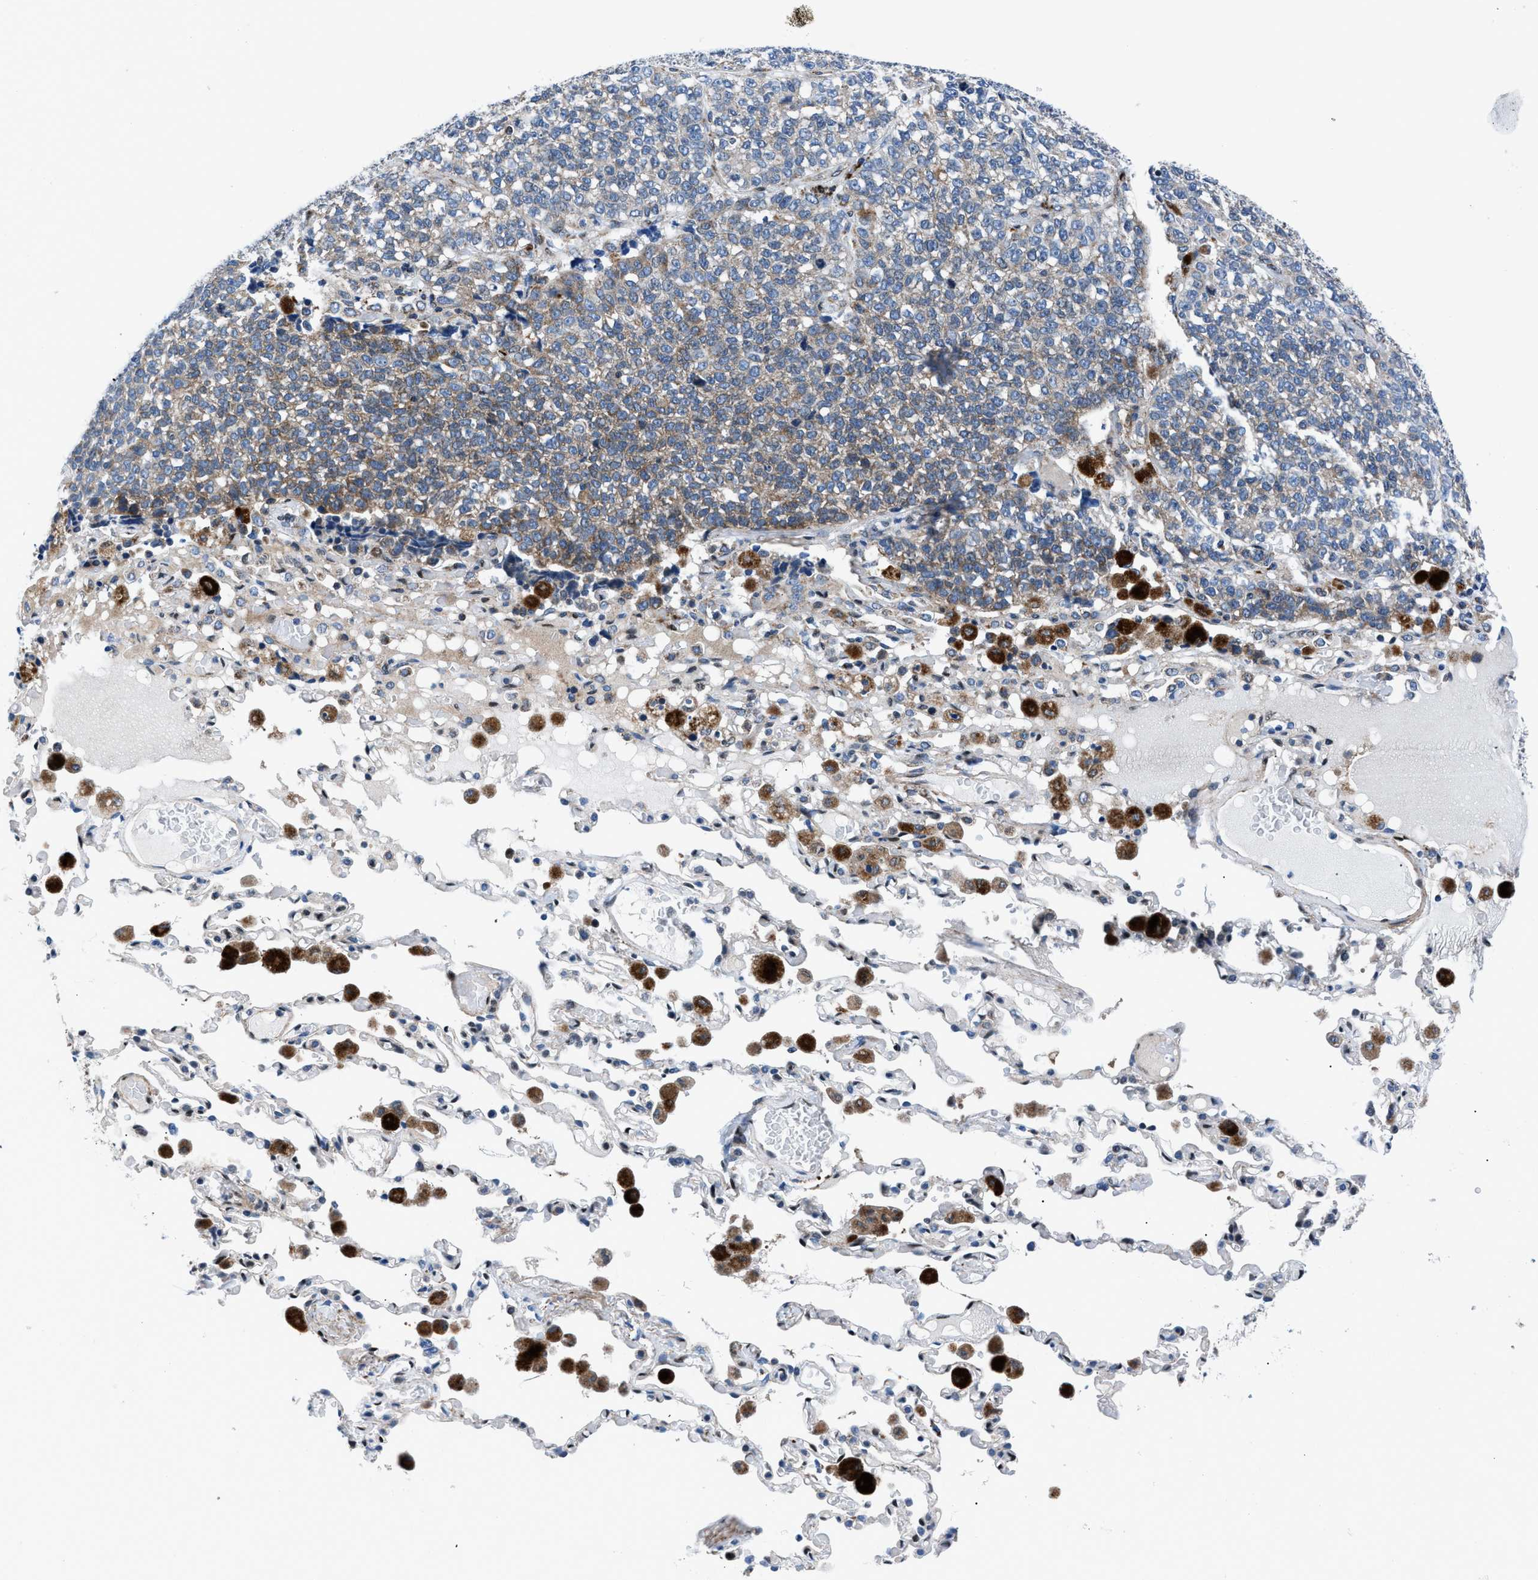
{"staining": {"intensity": "moderate", "quantity": "<25%", "location": "cytoplasmic/membranous"}, "tissue": "lung cancer", "cell_type": "Tumor cells", "image_type": "cancer", "snomed": [{"axis": "morphology", "description": "Adenocarcinoma, NOS"}, {"axis": "topography", "description": "Lung"}], "caption": "IHC histopathology image of lung cancer stained for a protein (brown), which demonstrates low levels of moderate cytoplasmic/membranous expression in approximately <25% of tumor cells.", "gene": "LMO2", "patient": {"sex": "male", "age": 49}}